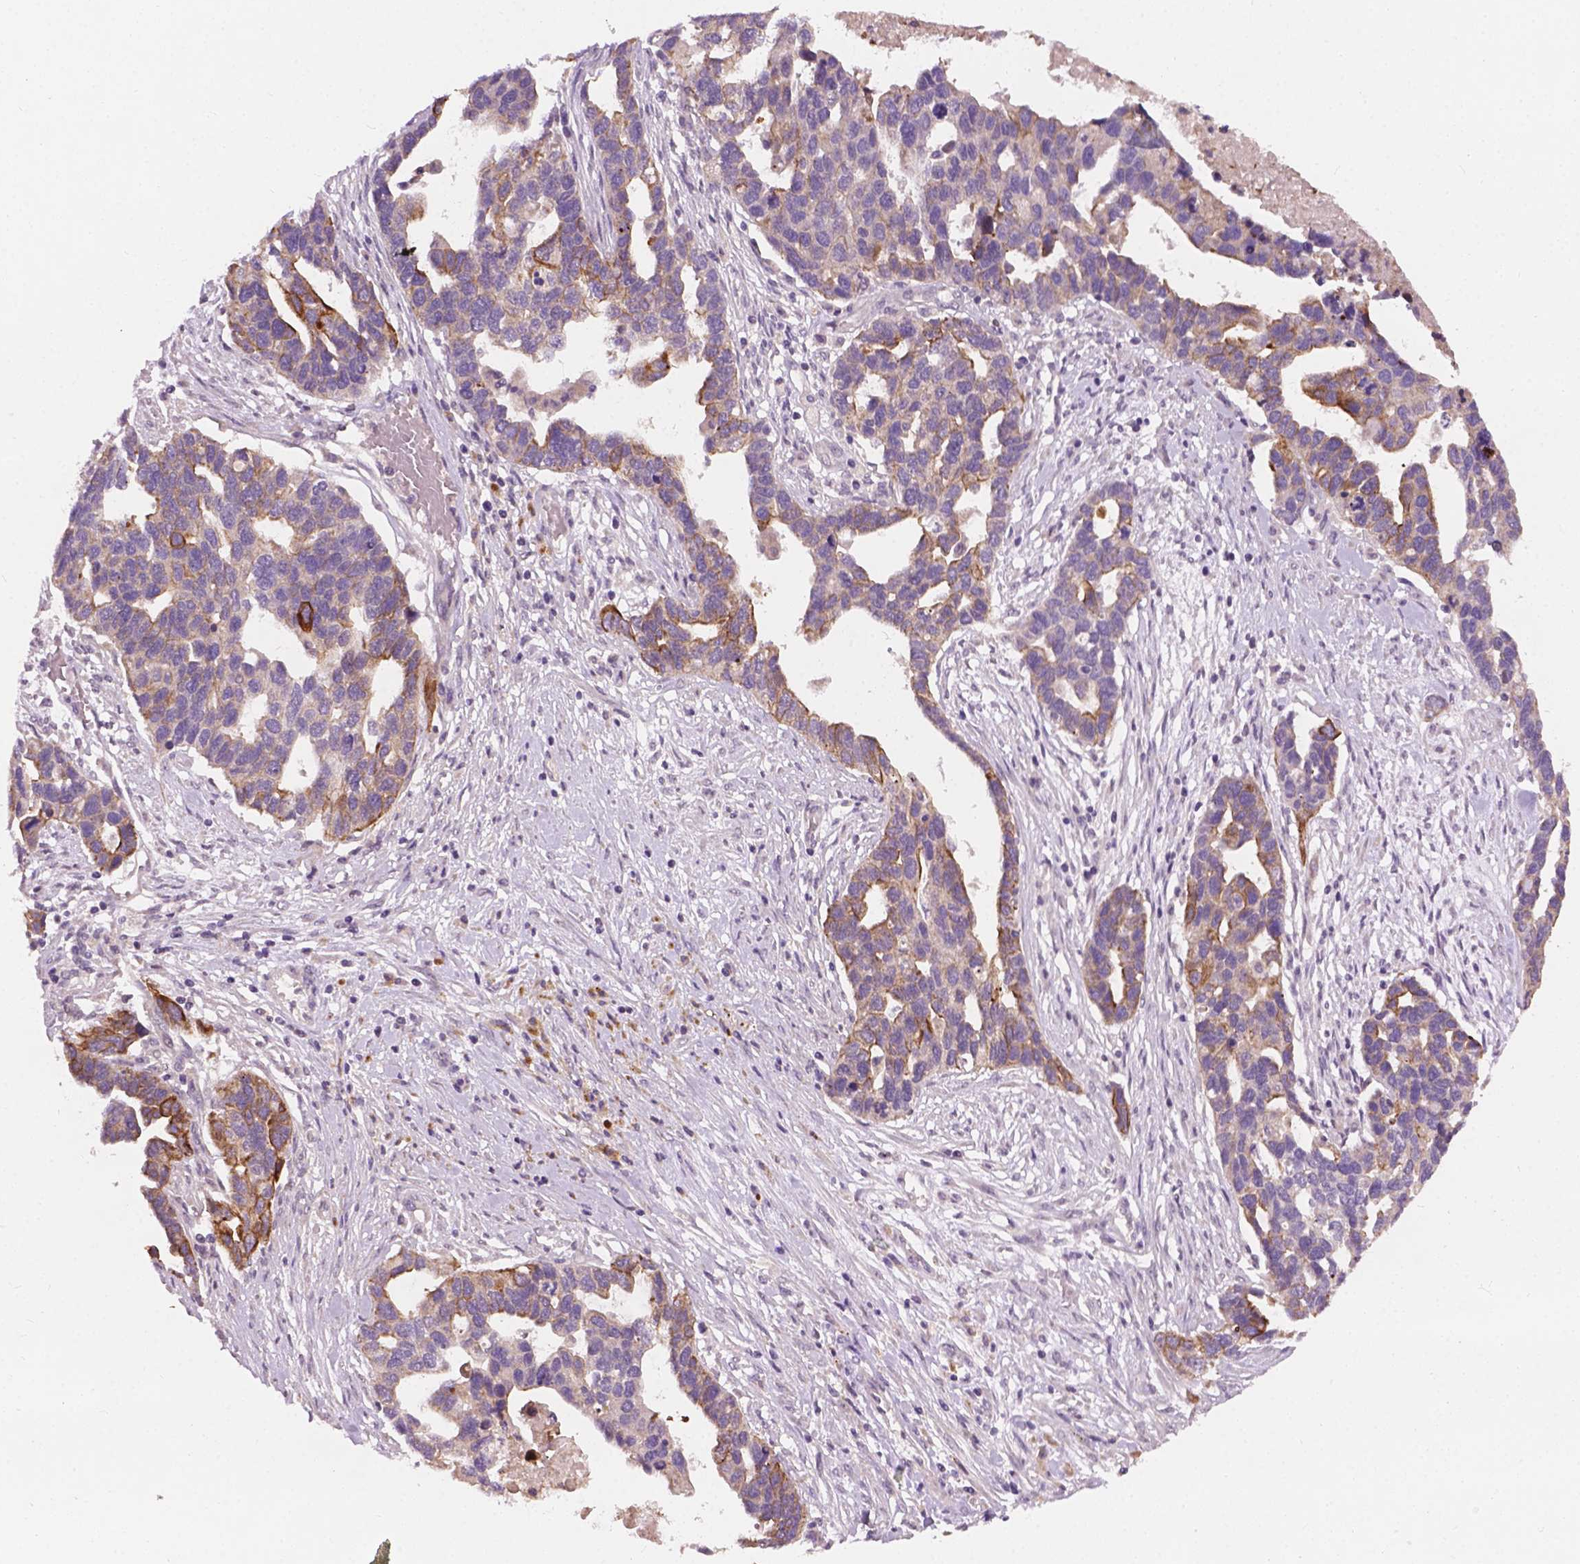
{"staining": {"intensity": "moderate", "quantity": "<25%", "location": "cytoplasmic/membranous"}, "tissue": "ovarian cancer", "cell_type": "Tumor cells", "image_type": "cancer", "snomed": [{"axis": "morphology", "description": "Cystadenocarcinoma, serous, NOS"}, {"axis": "topography", "description": "Ovary"}], "caption": "A low amount of moderate cytoplasmic/membranous staining is seen in approximately <25% of tumor cells in ovarian serous cystadenocarcinoma tissue. Nuclei are stained in blue.", "gene": "KRT17", "patient": {"sex": "female", "age": 54}}